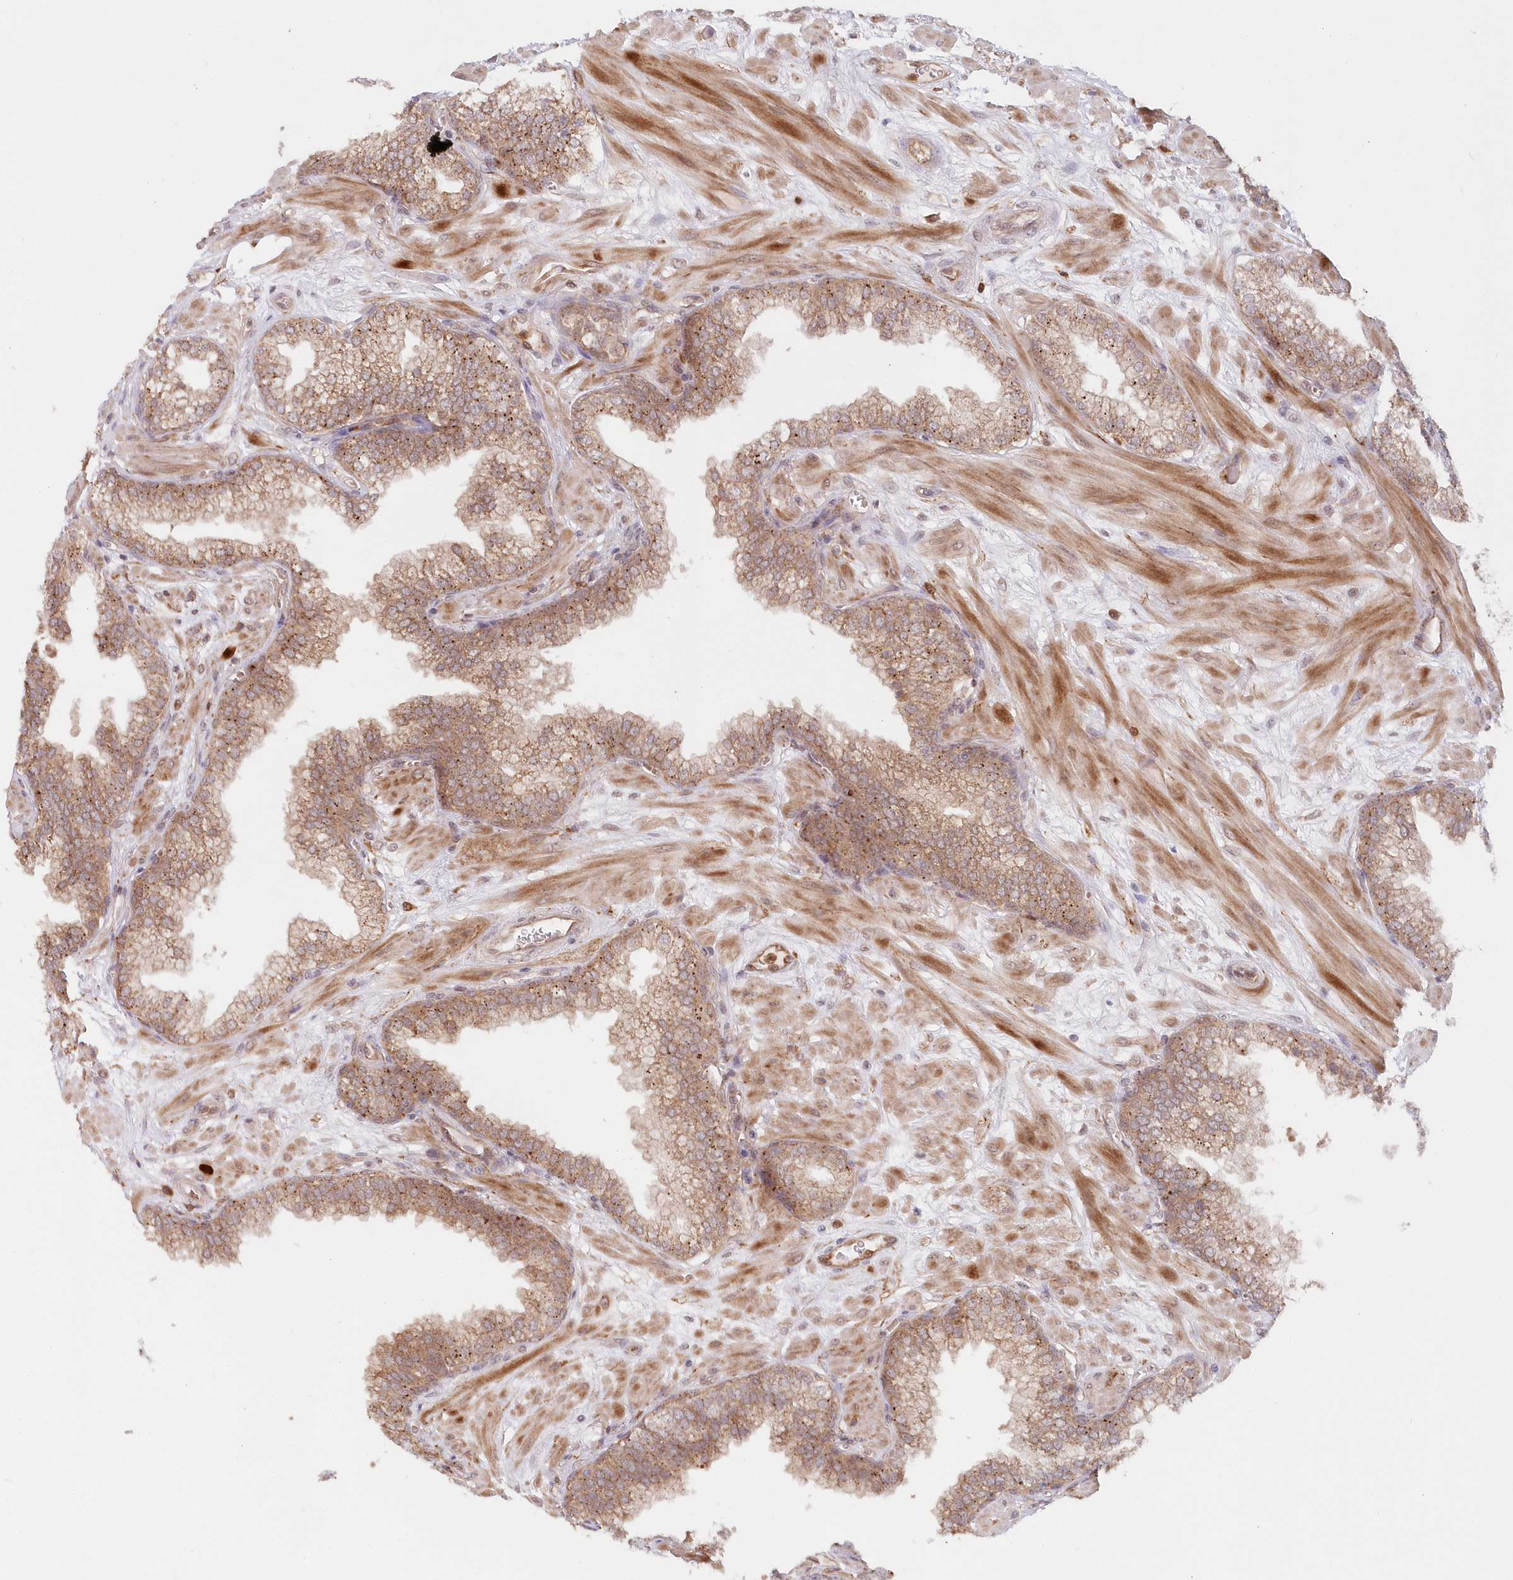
{"staining": {"intensity": "moderate", "quantity": ">75%", "location": "cytoplasmic/membranous"}, "tissue": "prostate", "cell_type": "Glandular cells", "image_type": "normal", "snomed": [{"axis": "morphology", "description": "Normal tissue, NOS"}, {"axis": "morphology", "description": "Urothelial carcinoma, Low grade"}, {"axis": "topography", "description": "Urinary bladder"}, {"axis": "topography", "description": "Prostate"}], "caption": "Protein expression analysis of normal prostate reveals moderate cytoplasmic/membranous expression in about >75% of glandular cells. The staining was performed using DAB (3,3'-diaminobenzidine), with brown indicating positive protein expression. Nuclei are stained blue with hematoxylin.", "gene": "GBE1", "patient": {"sex": "male", "age": 60}}